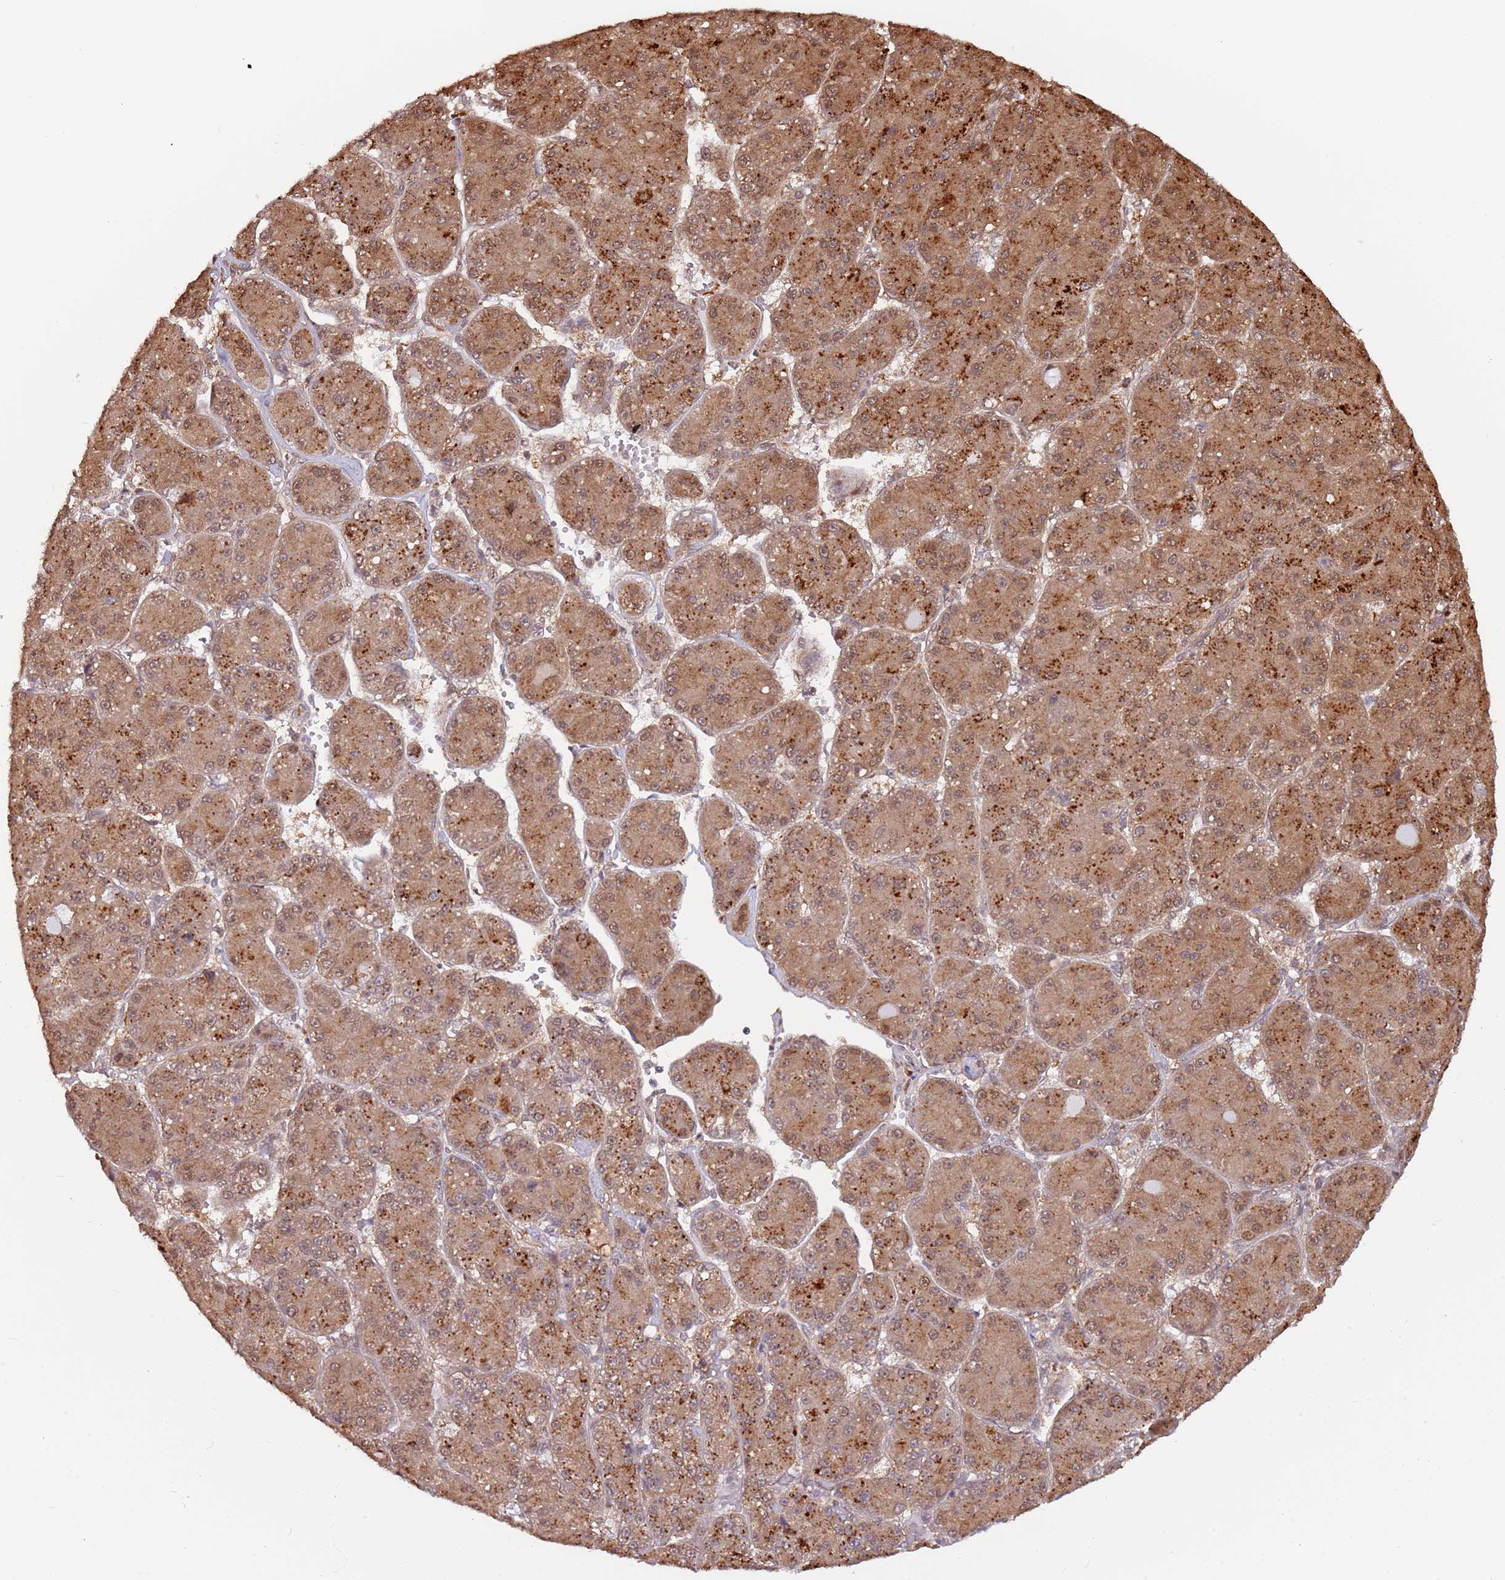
{"staining": {"intensity": "moderate", "quantity": ">75%", "location": "cytoplasmic/membranous"}, "tissue": "liver cancer", "cell_type": "Tumor cells", "image_type": "cancer", "snomed": [{"axis": "morphology", "description": "Carcinoma, Hepatocellular, NOS"}, {"axis": "topography", "description": "Liver"}], "caption": "The photomicrograph exhibits staining of liver cancer (hepatocellular carcinoma), revealing moderate cytoplasmic/membranous protein positivity (brown color) within tumor cells.", "gene": "PLSCR5", "patient": {"sex": "male", "age": 67}}